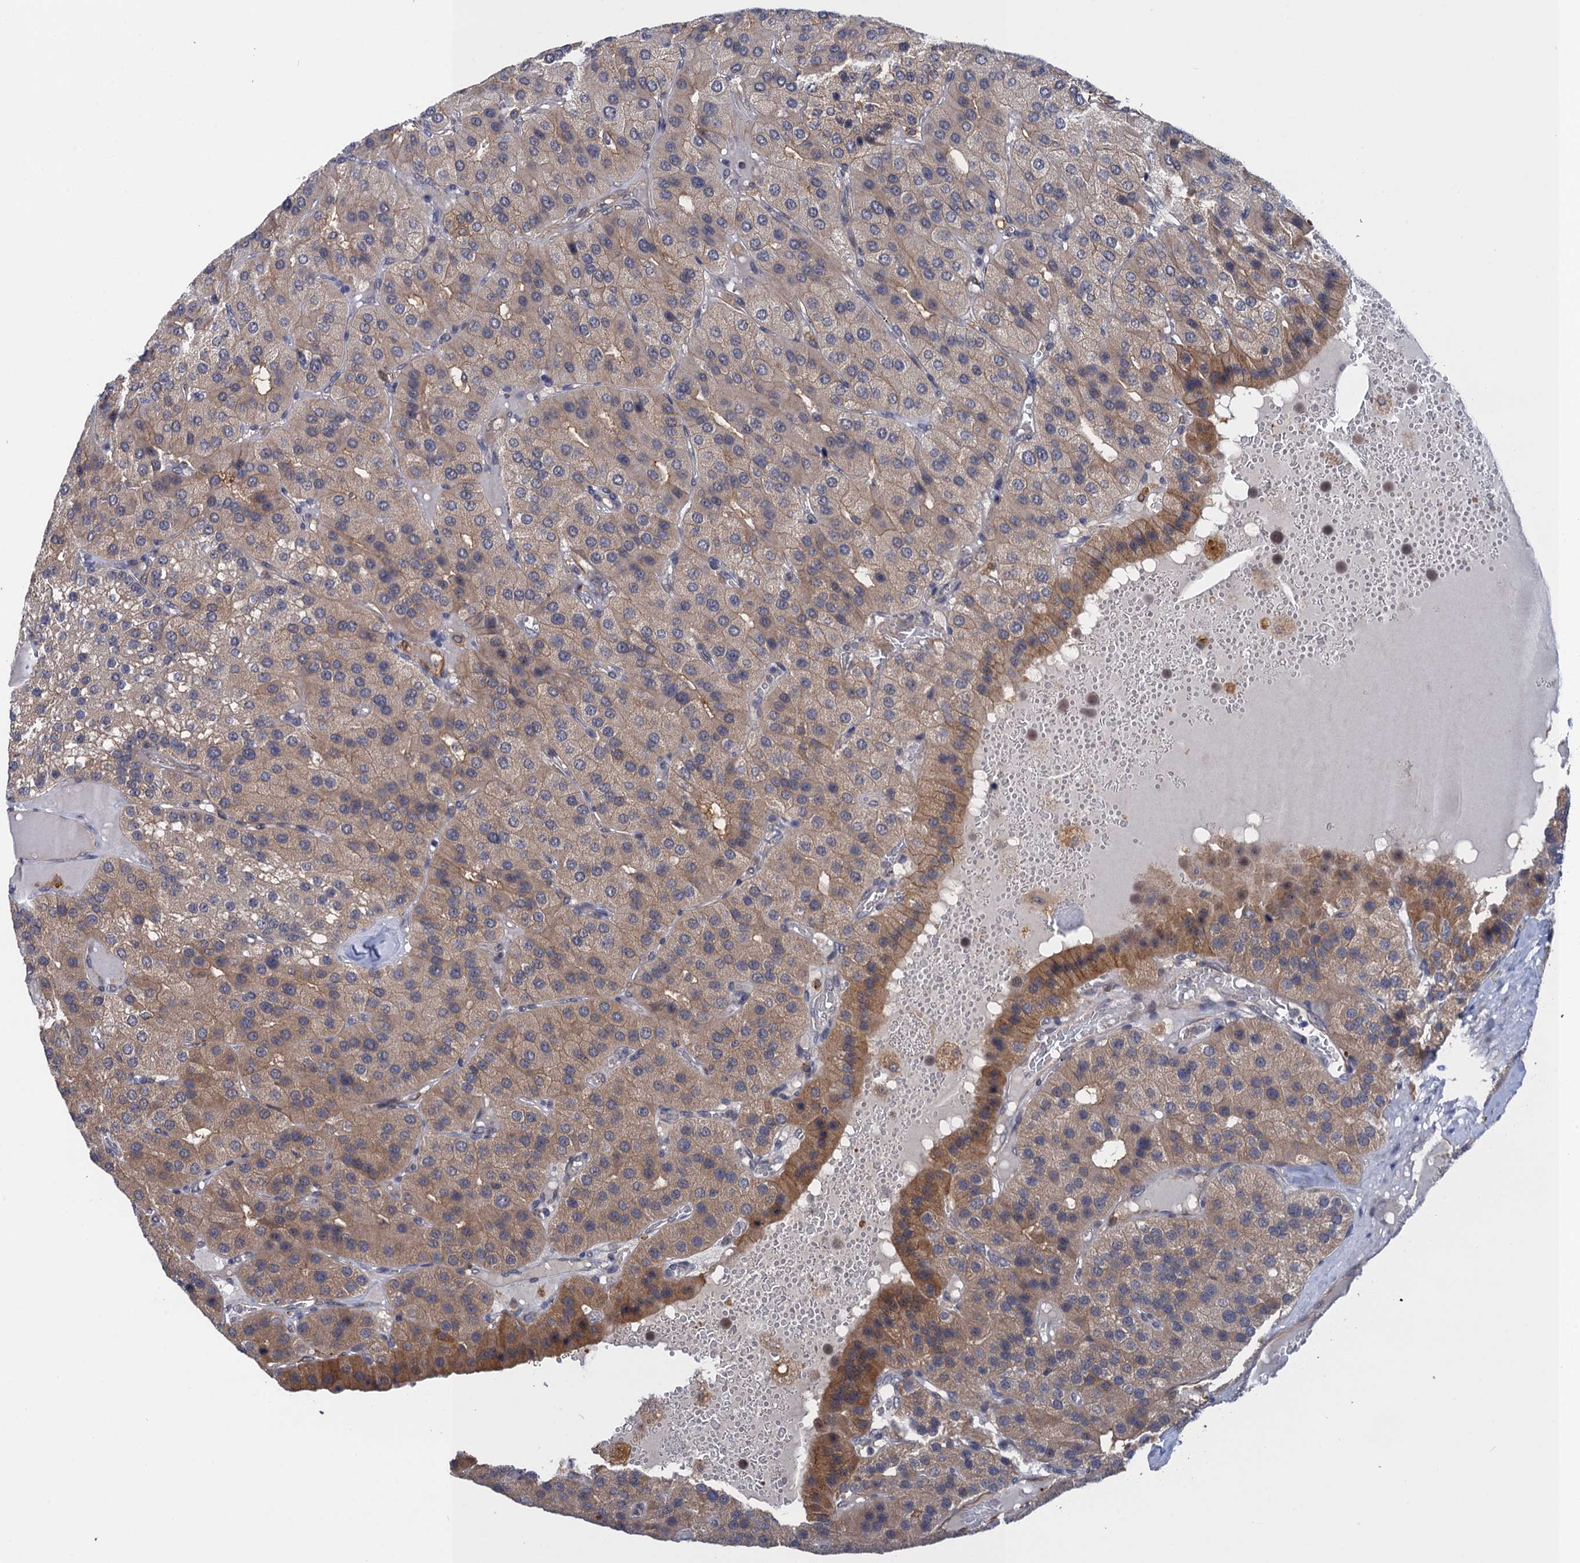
{"staining": {"intensity": "moderate", "quantity": ">75%", "location": "cytoplasmic/membranous"}, "tissue": "parathyroid gland", "cell_type": "Glandular cells", "image_type": "normal", "snomed": [{"axis": "morphology", "description": "Normal tissue, NOS"}, {"axis": "morphology", "description": "Adenoma, NOS"}, {"axis": "topography", "description": "Parathyroid gland"}], "caption": "Protein expression analysis of unremarkable human parathyroid gland reveals moderate cytoplasmic/membranous positivity in approximately >75% of glandular cells.", "gene": "NEK8", "patient": {"sex": "female", "age": 86}}